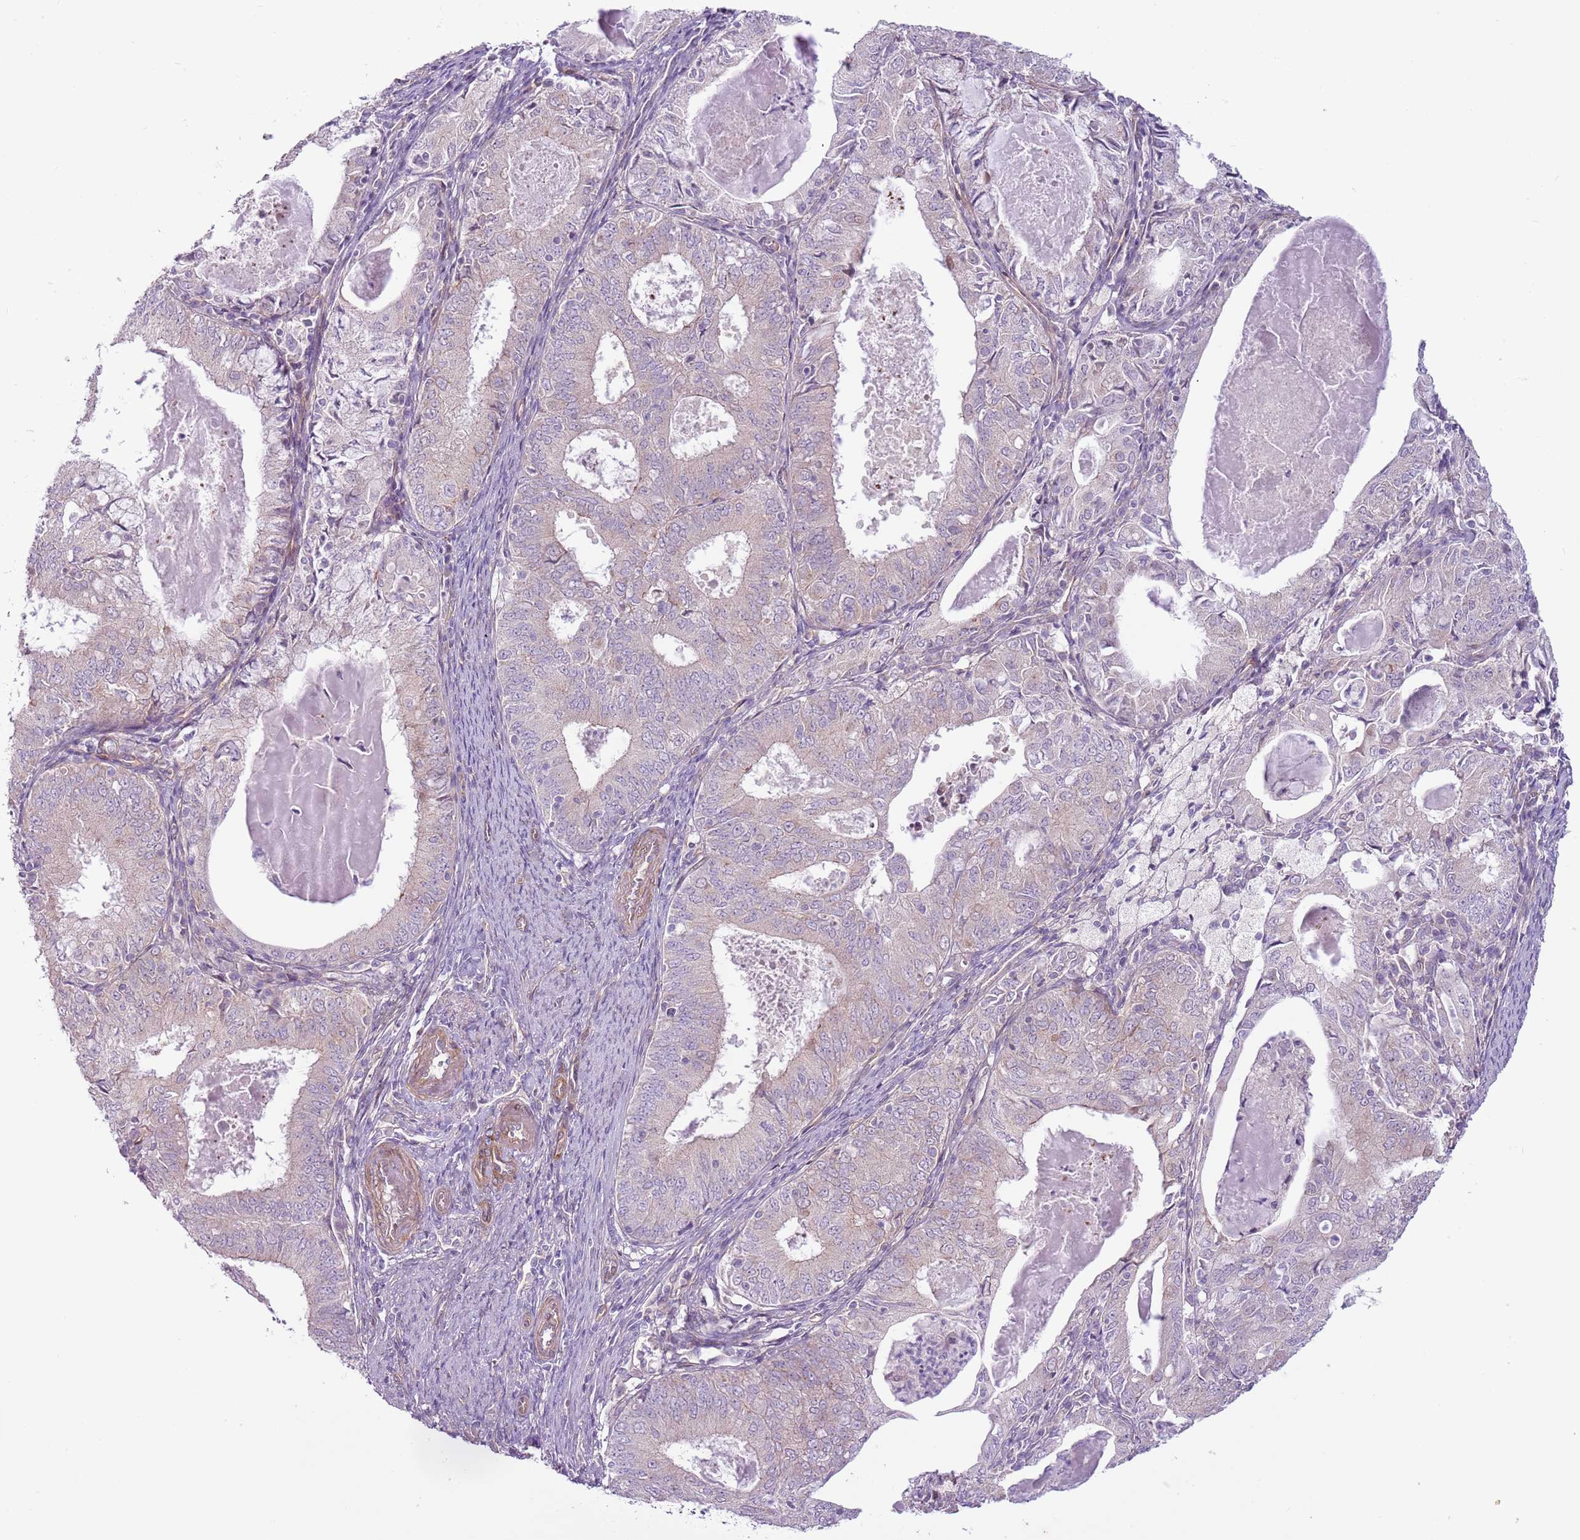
{"staining": {"intensity": "negative", "quantity": "none", "location": "none"}, "tissue": "endometrial cancer", "cell_type": "Tumor cells", "image_type": "cancer", "snomed": [{"axis": "morphology", "description": "Adenocarcinoma, NOS"}, {"axis": "topography", "description": "Endometrium"}], "caption": "Tumor cells are negative for brown protein staining in endometrial cancer (adenocarcinoma). (Stains: DAB (3,3'-diaminobenzidine) IHC with hematoxylin counter stain, Microscopy: brightfield microscopy at high magnification).", "gene": "MRO", "patient": {"sex": "female", "age": 57}}